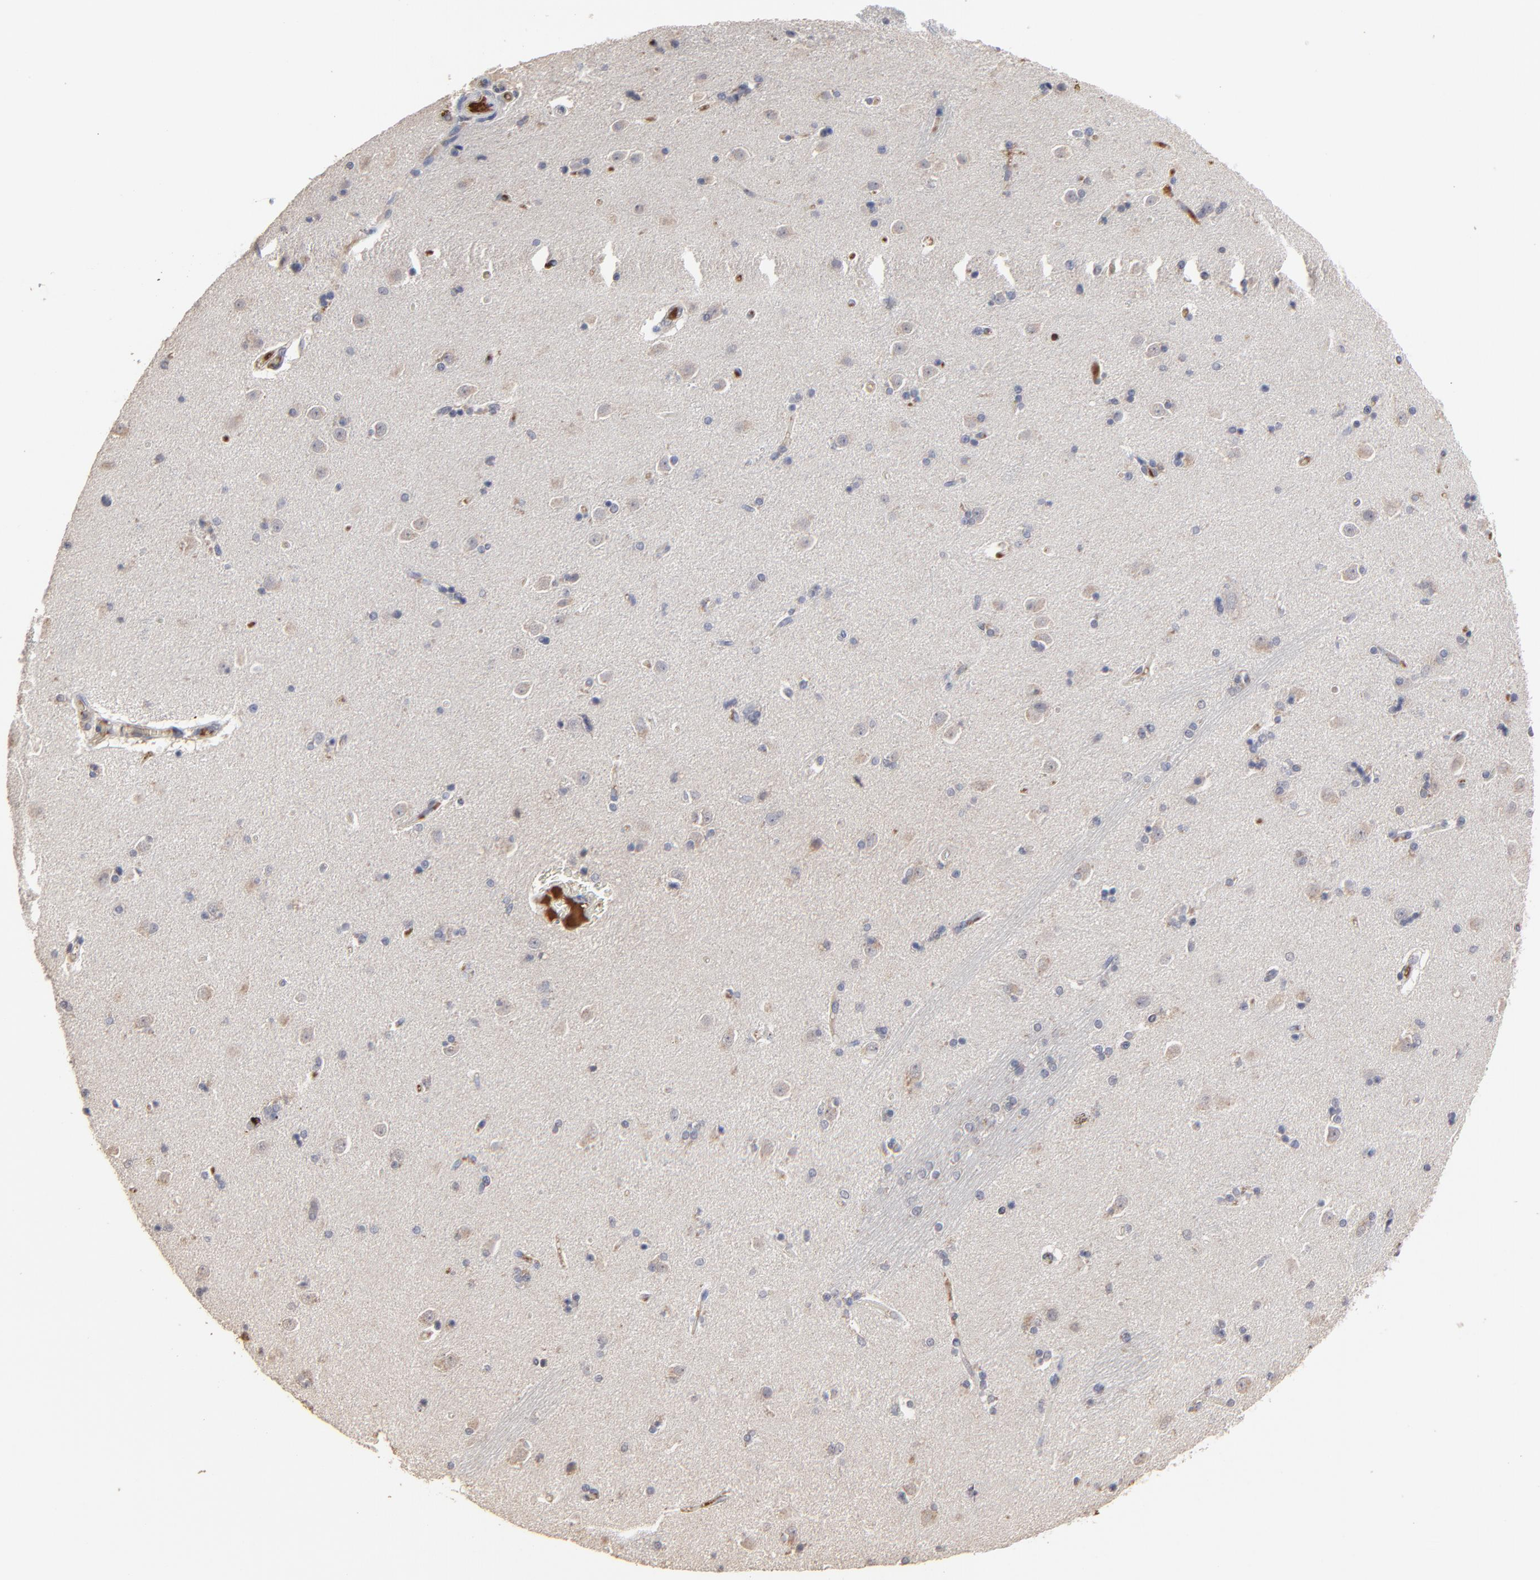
{"staining": {"intensity": "negative", "quantity": "none", "location": "none"}, "tissue": "caudate", "cell_type": "Glial cells", "image_type": "normal", "snomed": [{"axis": "morphology", "description": "Normal tissue, NOS"}, {"axis": "topography", "description": "Lateral ventricle wall"}], "caption": "The micrograph displays no significant staining in glial cells of caudate. The staining was performed using DAB (3,3'-diaminobenzidine) to visualize the protein expression in brown, while the nuclei were stained in blue with hematoxylin (Magnification: 20x).", "gene": "VPREB3", "patient": {"sex": "female", "age": 54}}